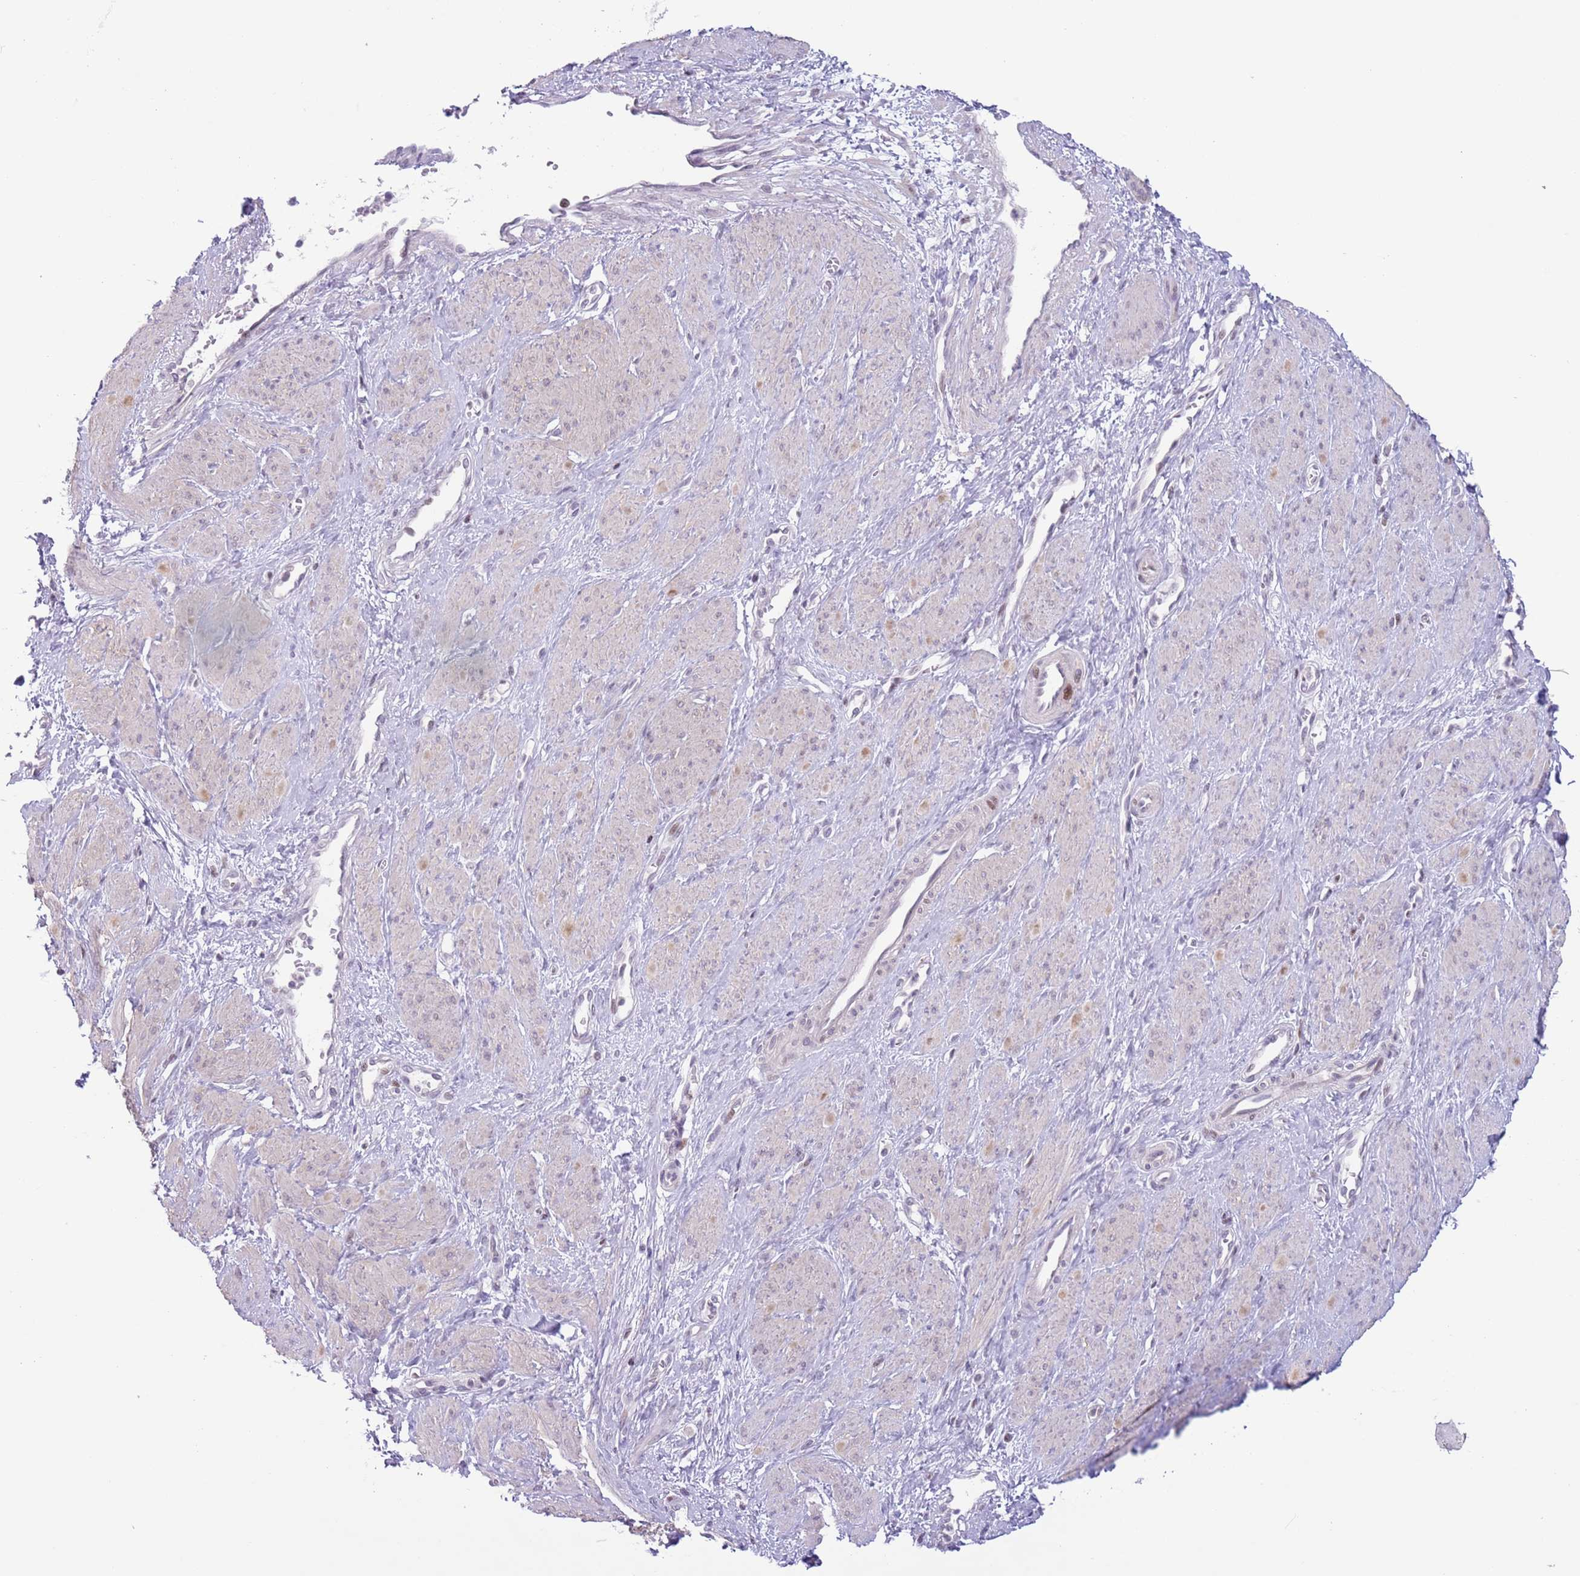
{"staining": {"intensity": "moderate", "quantity": "25%-75%", "location": "nuclear"}, "tissue": "smooth muscle", "cell_type": "Smooth muscle cells", "image_type": "normal", "snomed": [{"axis": "morphology", "description": "Normal tissue, NOS"}, {"axis": "topography", "description": "Smooth muscle"}, {"axis": "topography", "description": "Uterus"}], "caption": "DAB (3,3'-diaminobenzidine) immunohistochemical staining of unremarkable human smooth muscle demonstrates moderate nuclear protein positivity in approximately 25%-75% of smooth muscle cells. The protein is stained brown, and the nuclei are stained in blue (DAB (3,3'-diaminobenzidine) IHC with brightfield microscopy, high magnification).", "gene": "MFSD10", "patient": {"sex": "female", "age": 39}}